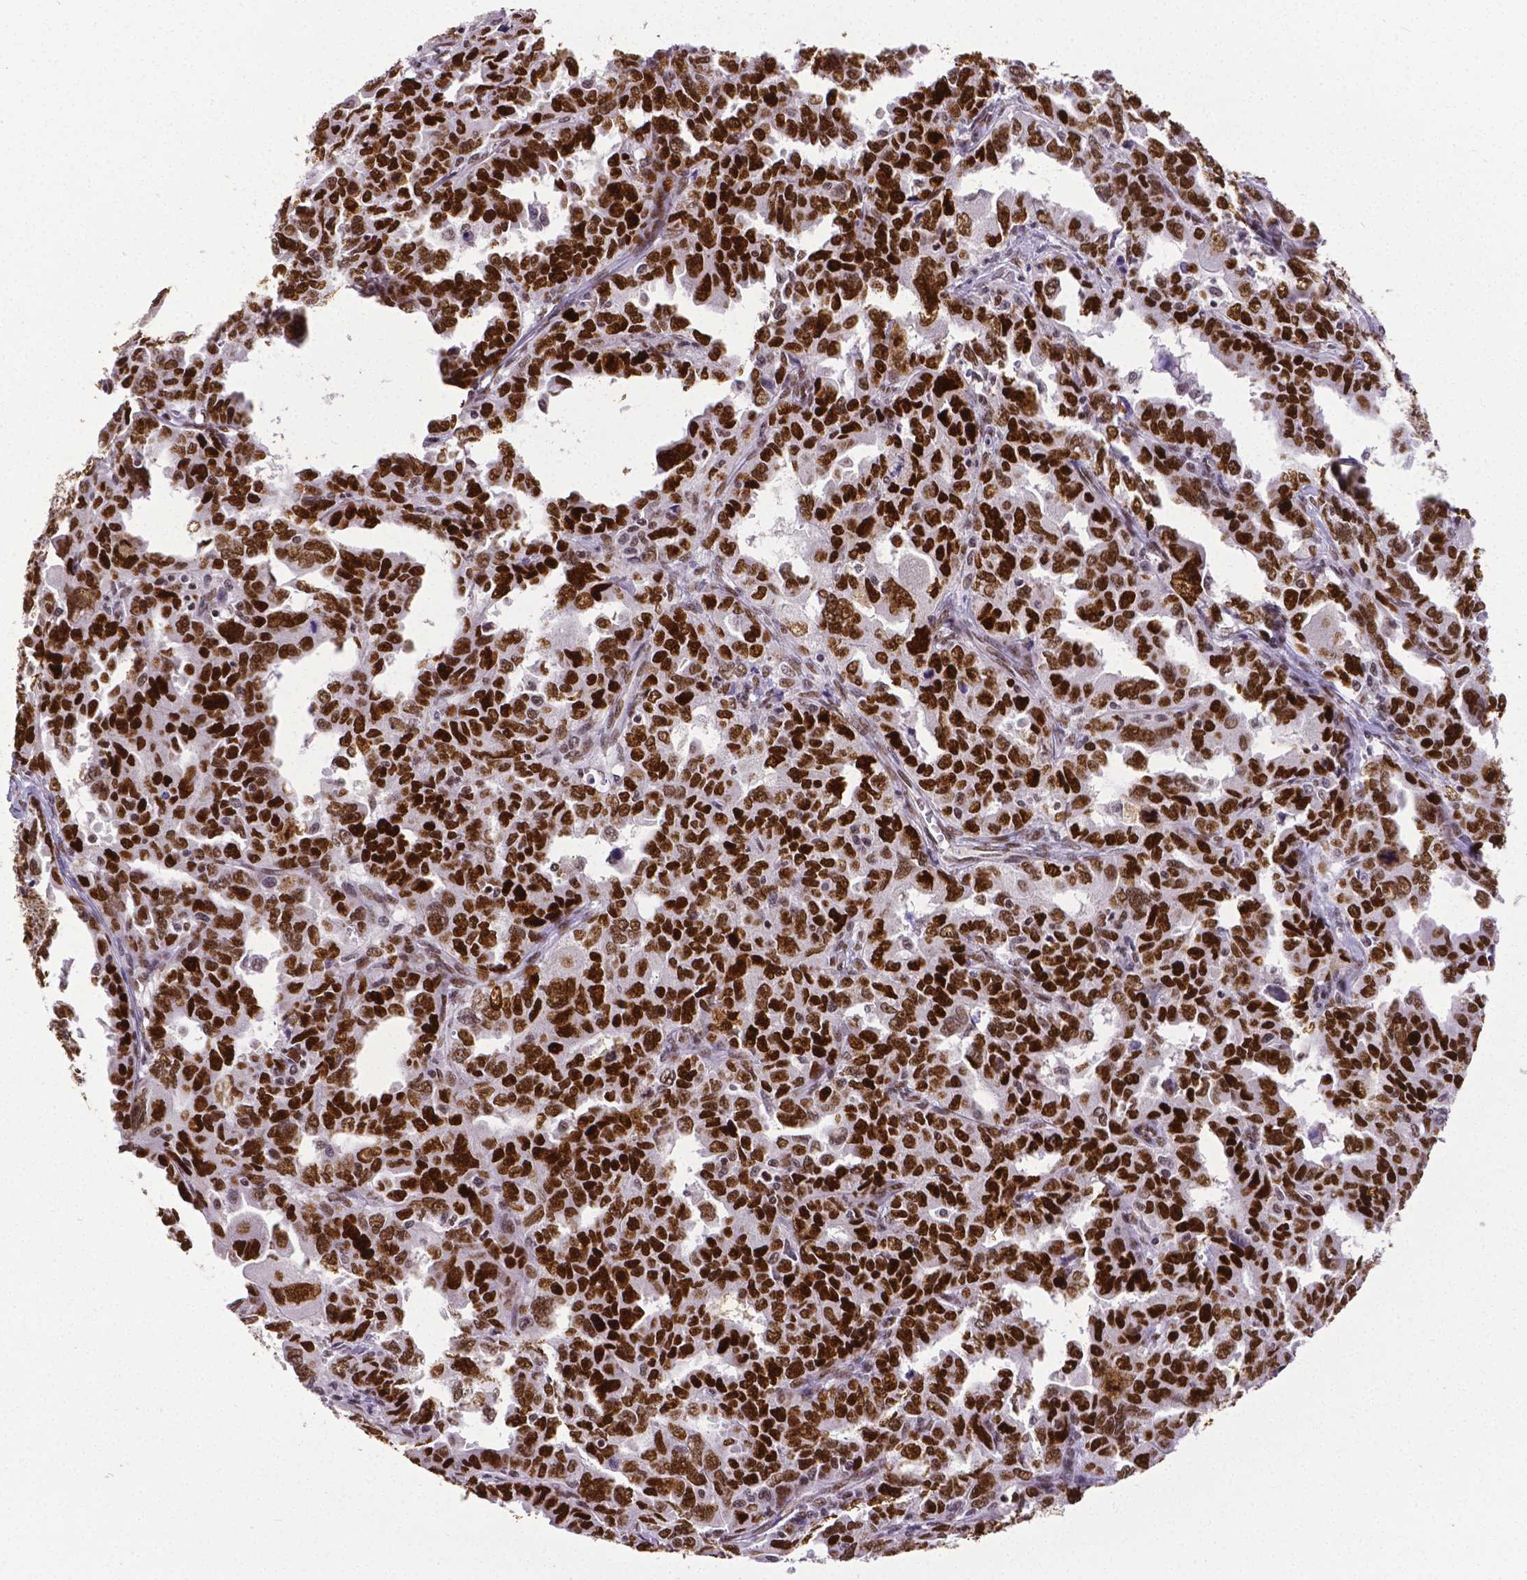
{"staining": {"intensity": "strong", "quantity": ">75%", "location": "nuclear"}, "tissue": "ovarian cancer", "cell_type": "Tumor cells", "image_type": "cancer", "snomed": [{"axis": "morphology", "description": "Adenocarcinoma, NOS"}, {"axis": "morphology", "description": "Carcinoma, endometroid"}, {"axis": "topography", "description": "Ovary"}], "caption": "Immunohistochemistry (IHC) micrograph of human ovarian endometroid carcinoma stained for a protein (brown), which demonstrates high levels of strong nuclear staining in approximately >75% of tumor cells.", "gene": "REST", "patient": {"sex": "female", "age": 72}}